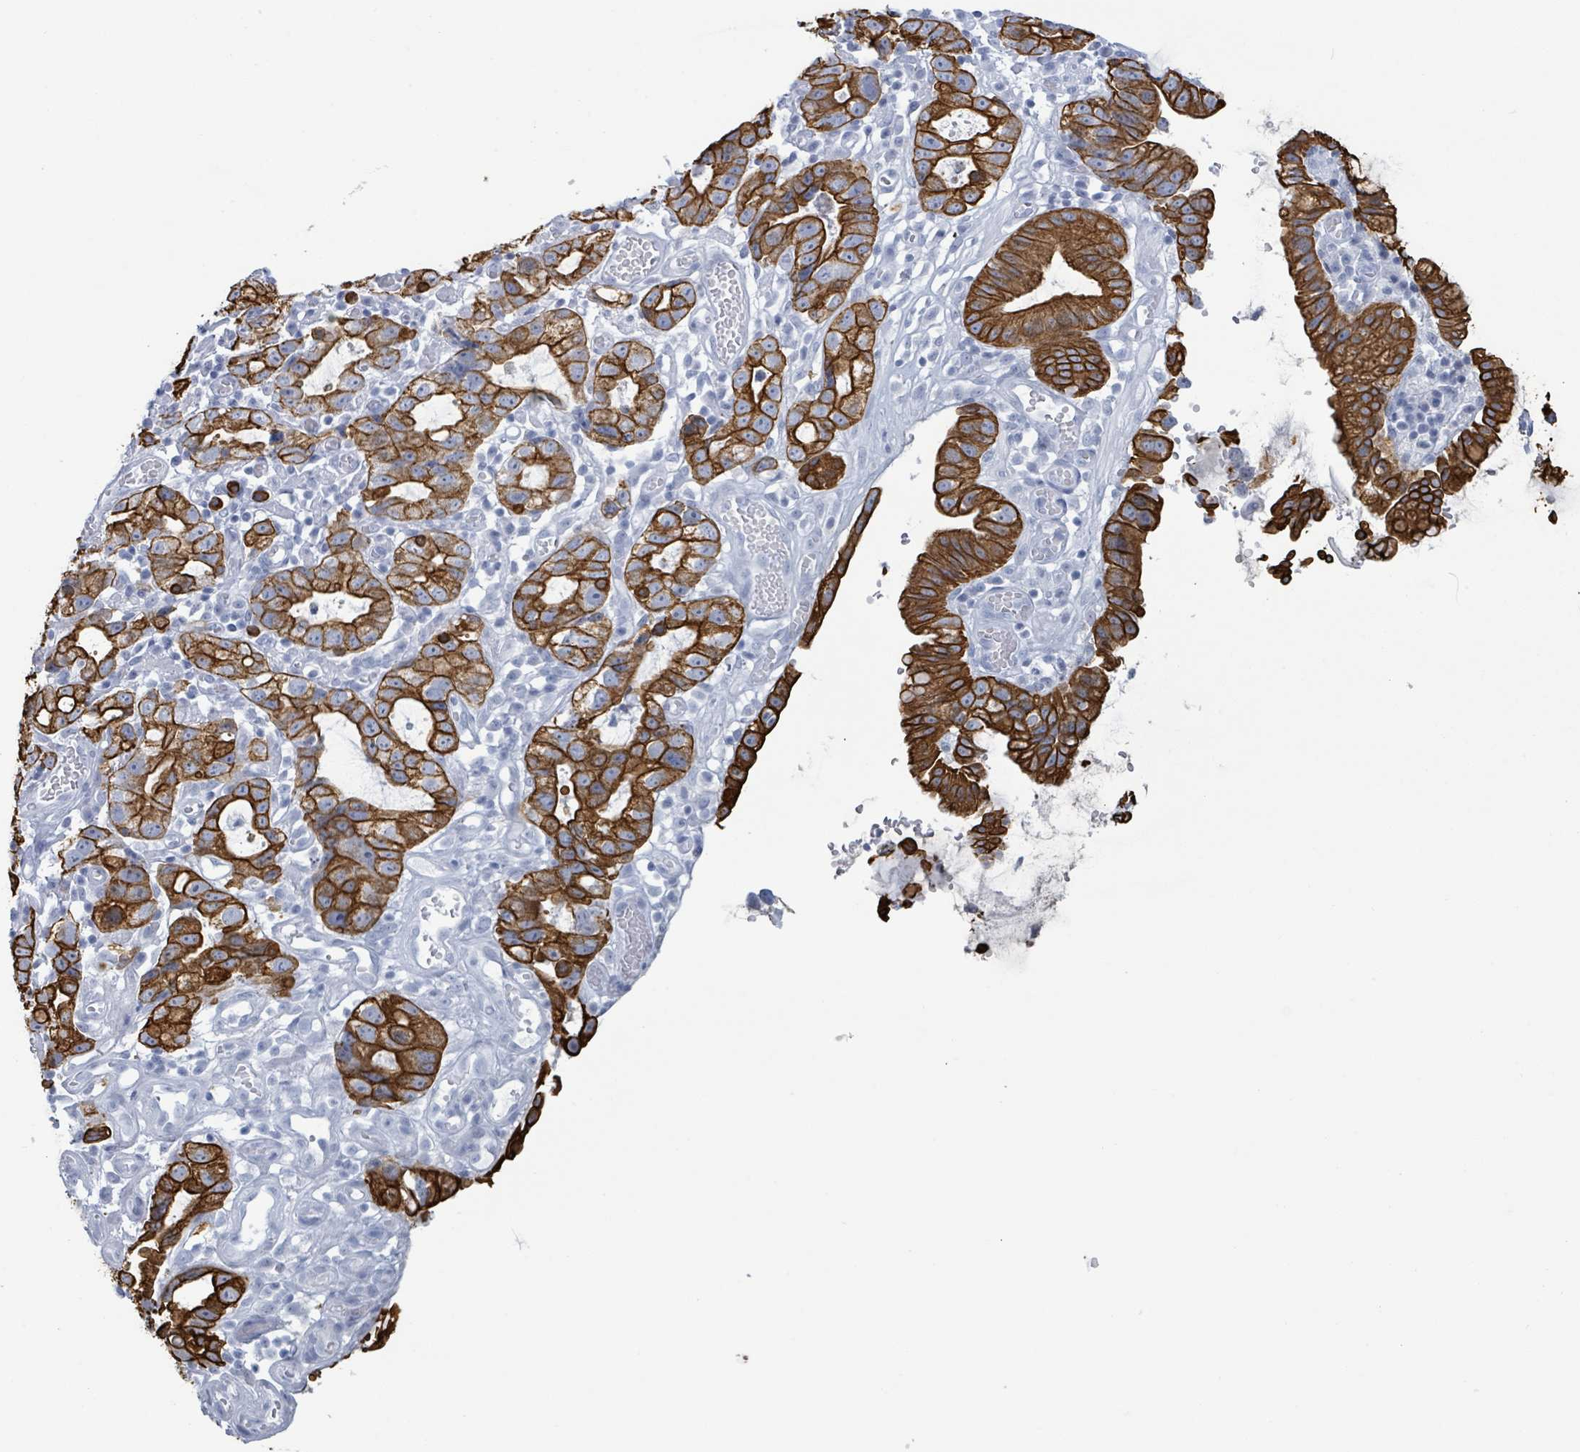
{"staining": {"intensity": "strong", "quantity": ">75%", "location": "cytoplasmic/membranous"}, "tissue": "stomach cancer", "cell_type": "Tumor cells", "image_type": "cancer", "snomed": [{"axis": "morphology", "description": "Adenocarcinoma, NOS"}, {"axis": "topography", "description": "Stomach"}], "caption": "IHC photomicrograph of neoplastic tissue: human stomach cancer (adenocarcinoma) stained using immunohistochemistry (IHC) reveals high levels of strong protein expression localized specifically in the cytoplasmic/membranous of tumor cells, appearing as a cytoplasmic/membranous brown color.", "gene": "KRT8", "patient": {"sex": "male", "age": 55}}